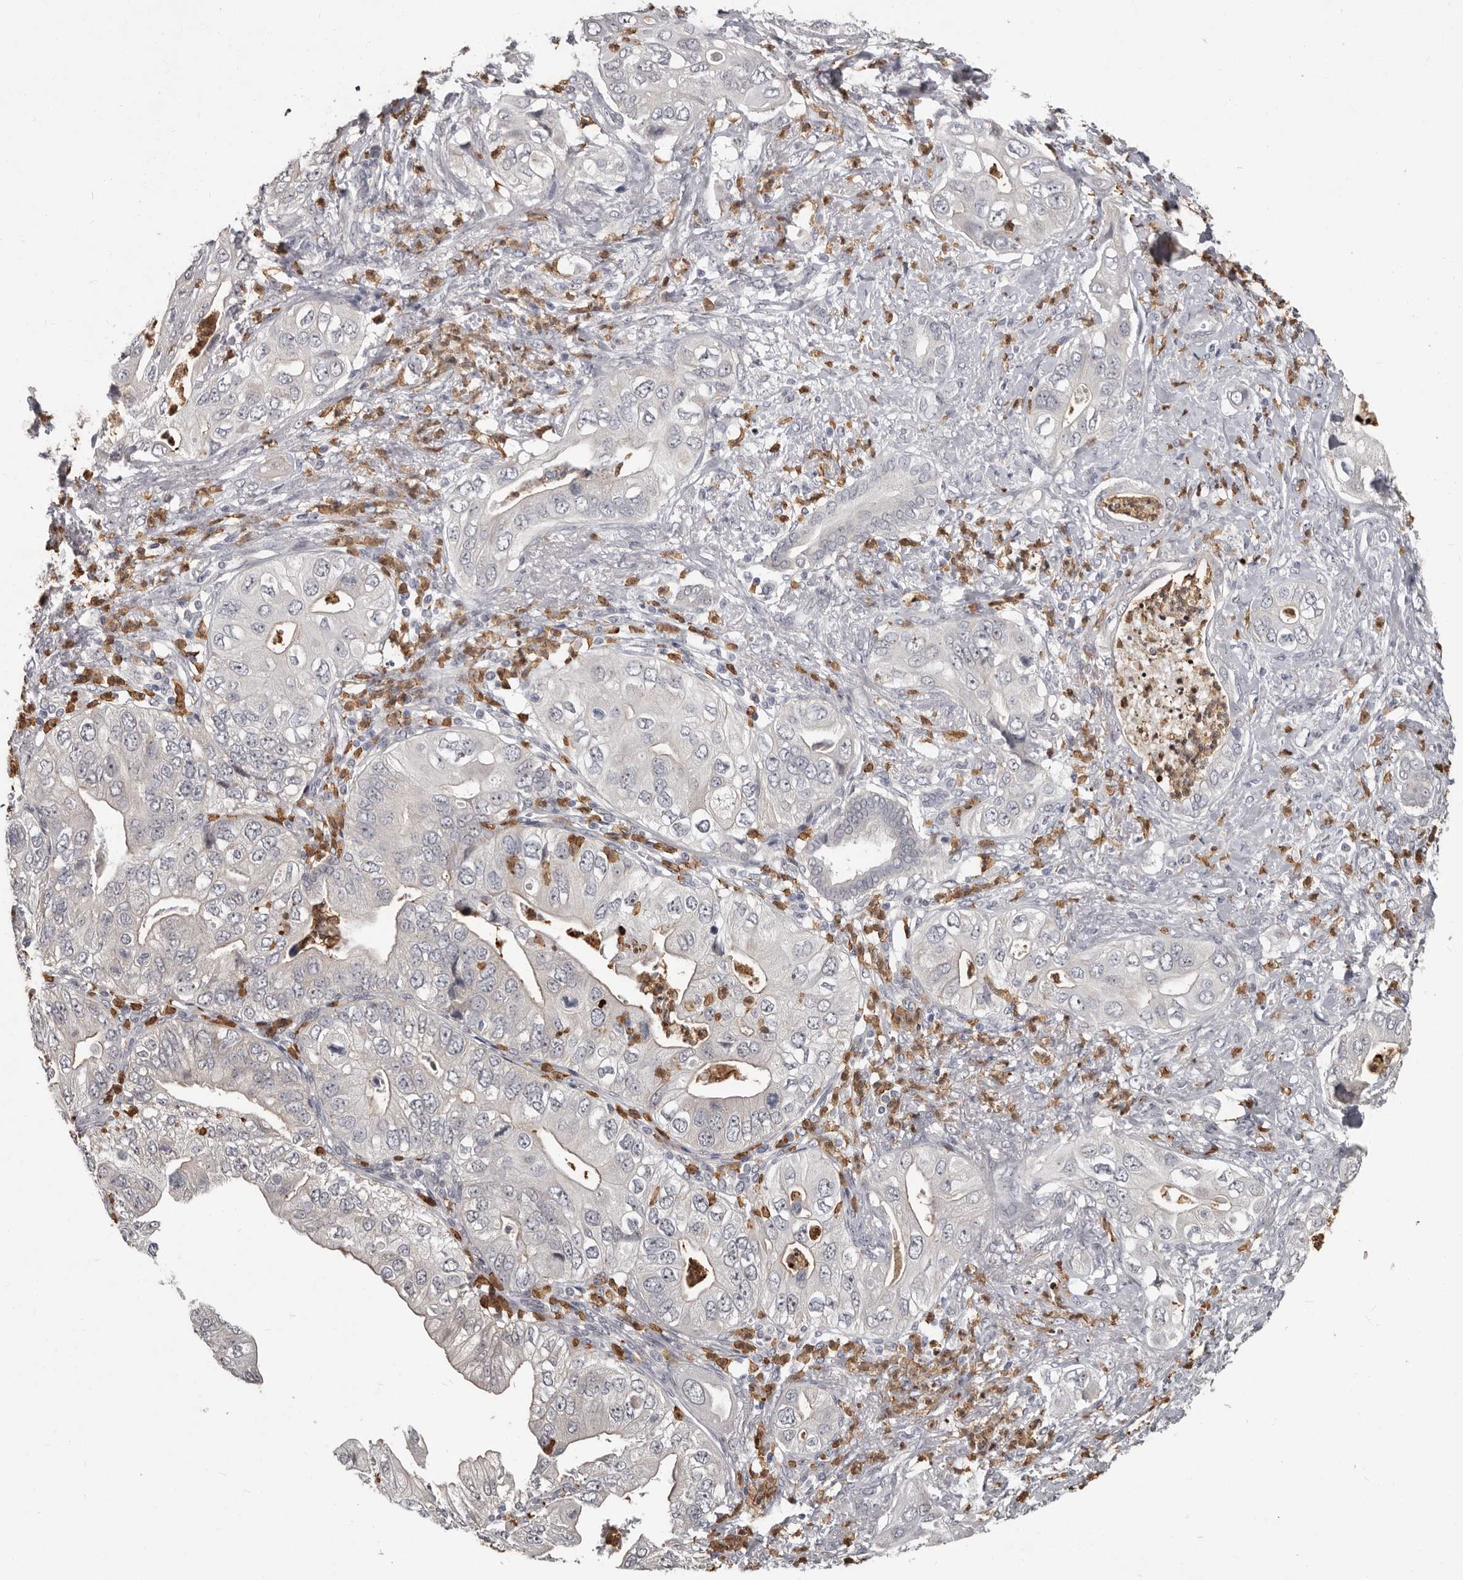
{"staining": {"intensity": "negative", "quantity": "none", "location": "none"}, "tissue": "pancreatic cancer", "cell_type": "Tumor cells", "image_type": "cancer", "snomed": [{"axis": "morphology", "description": "Adenocarcinoma, NOS"}, {"axis": "topography", "description": "Pancreas"}], "caption": "There is no significant positivity in tumor cells of pancreatic cancer. (DAB IHC with hematoxylin counter stain).", "gene": "GPR157", "patient": {"sex": "female", "age": 78}}